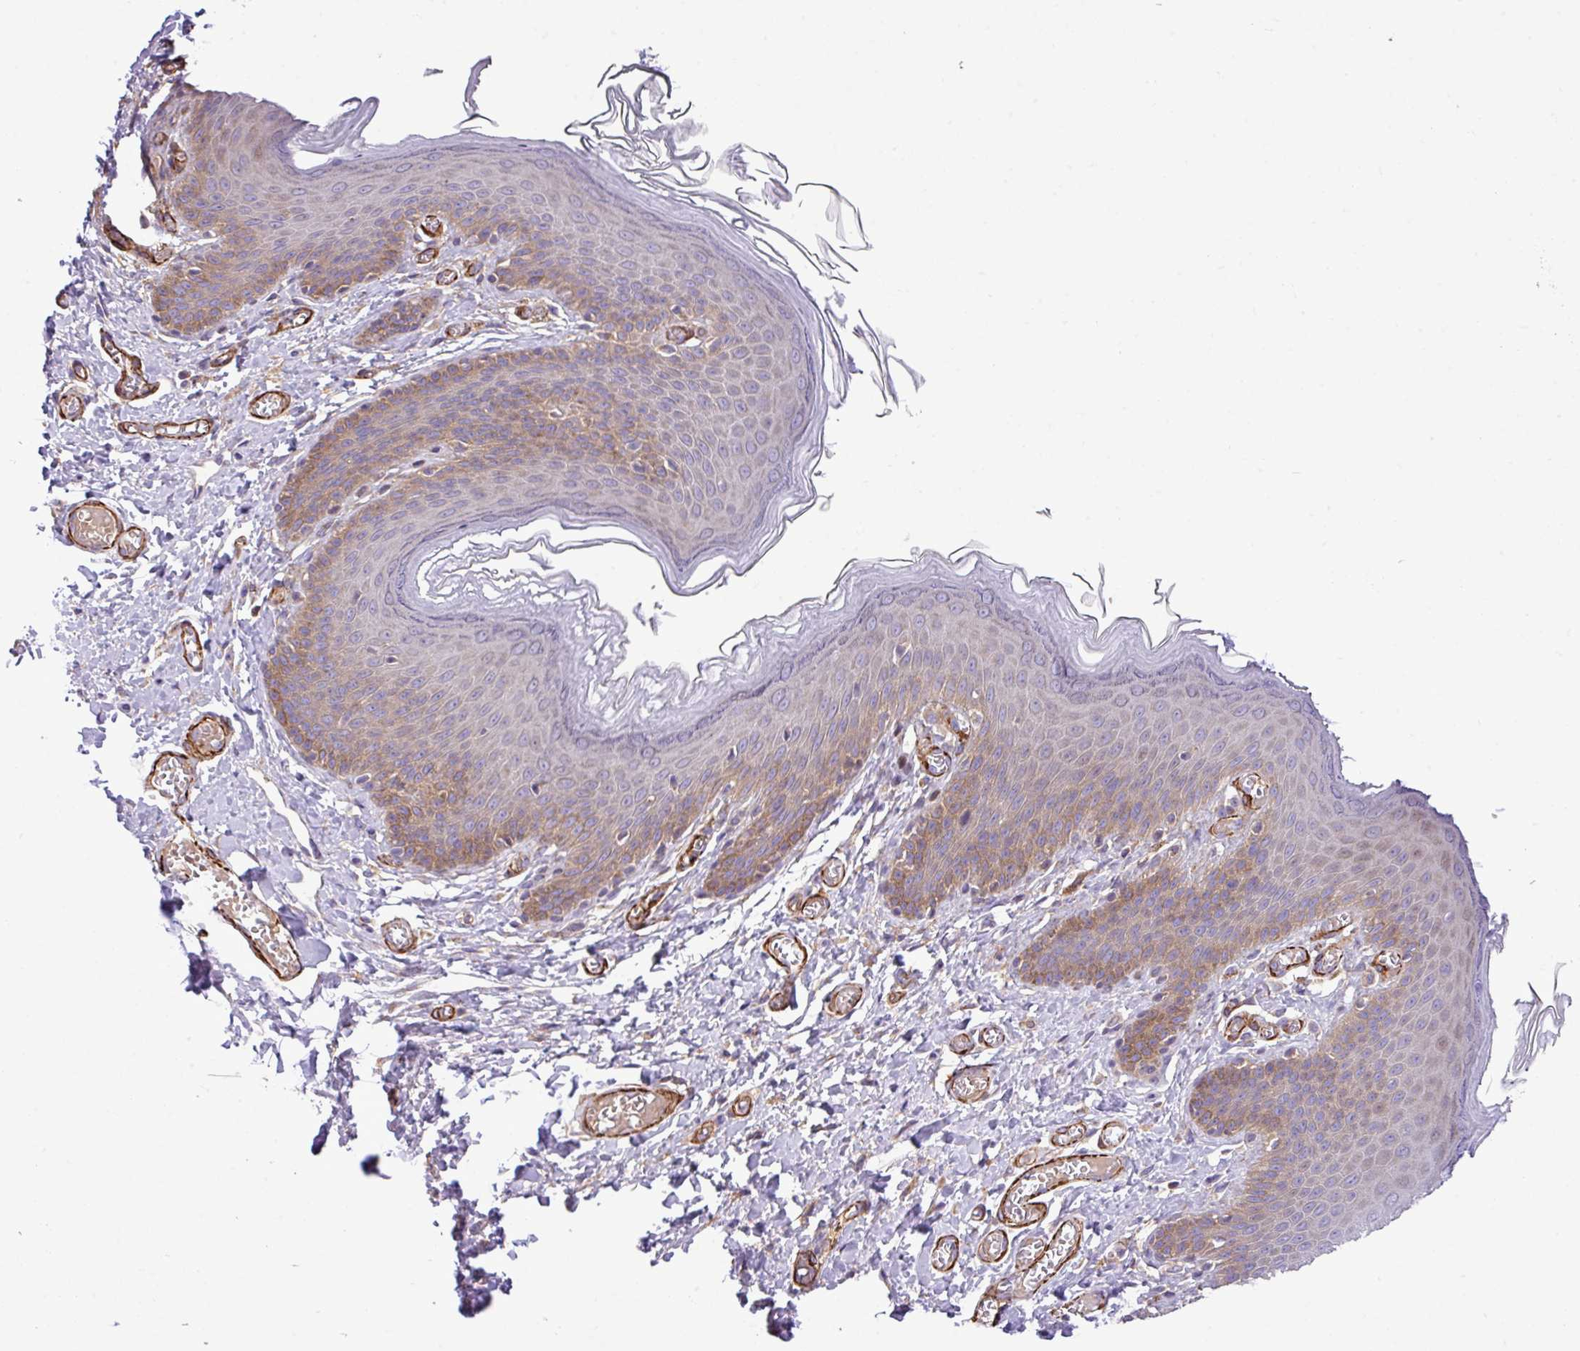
{"staining": {"intensity": "moderate", "quantity": ">75%", "location": "cytoplasmic/membranous"}, "tissue": "skin", "cell_type": "Epidermal cells", "image_type": "normal", "snomed": [{"axis": "morphology", "description": "Normal tissue, NOS"}, {"axis": "topography", "description": "Anal"}], "caption": "IHC histopathology image of unremarkable human skin stained for a protein (brown), which reveals medium levels of moderate cytoplasmic/membranous expression in about >75% of epidermal cells.", "gene": "FAM47E", "patient": {"sex": "female", "age": 40}}